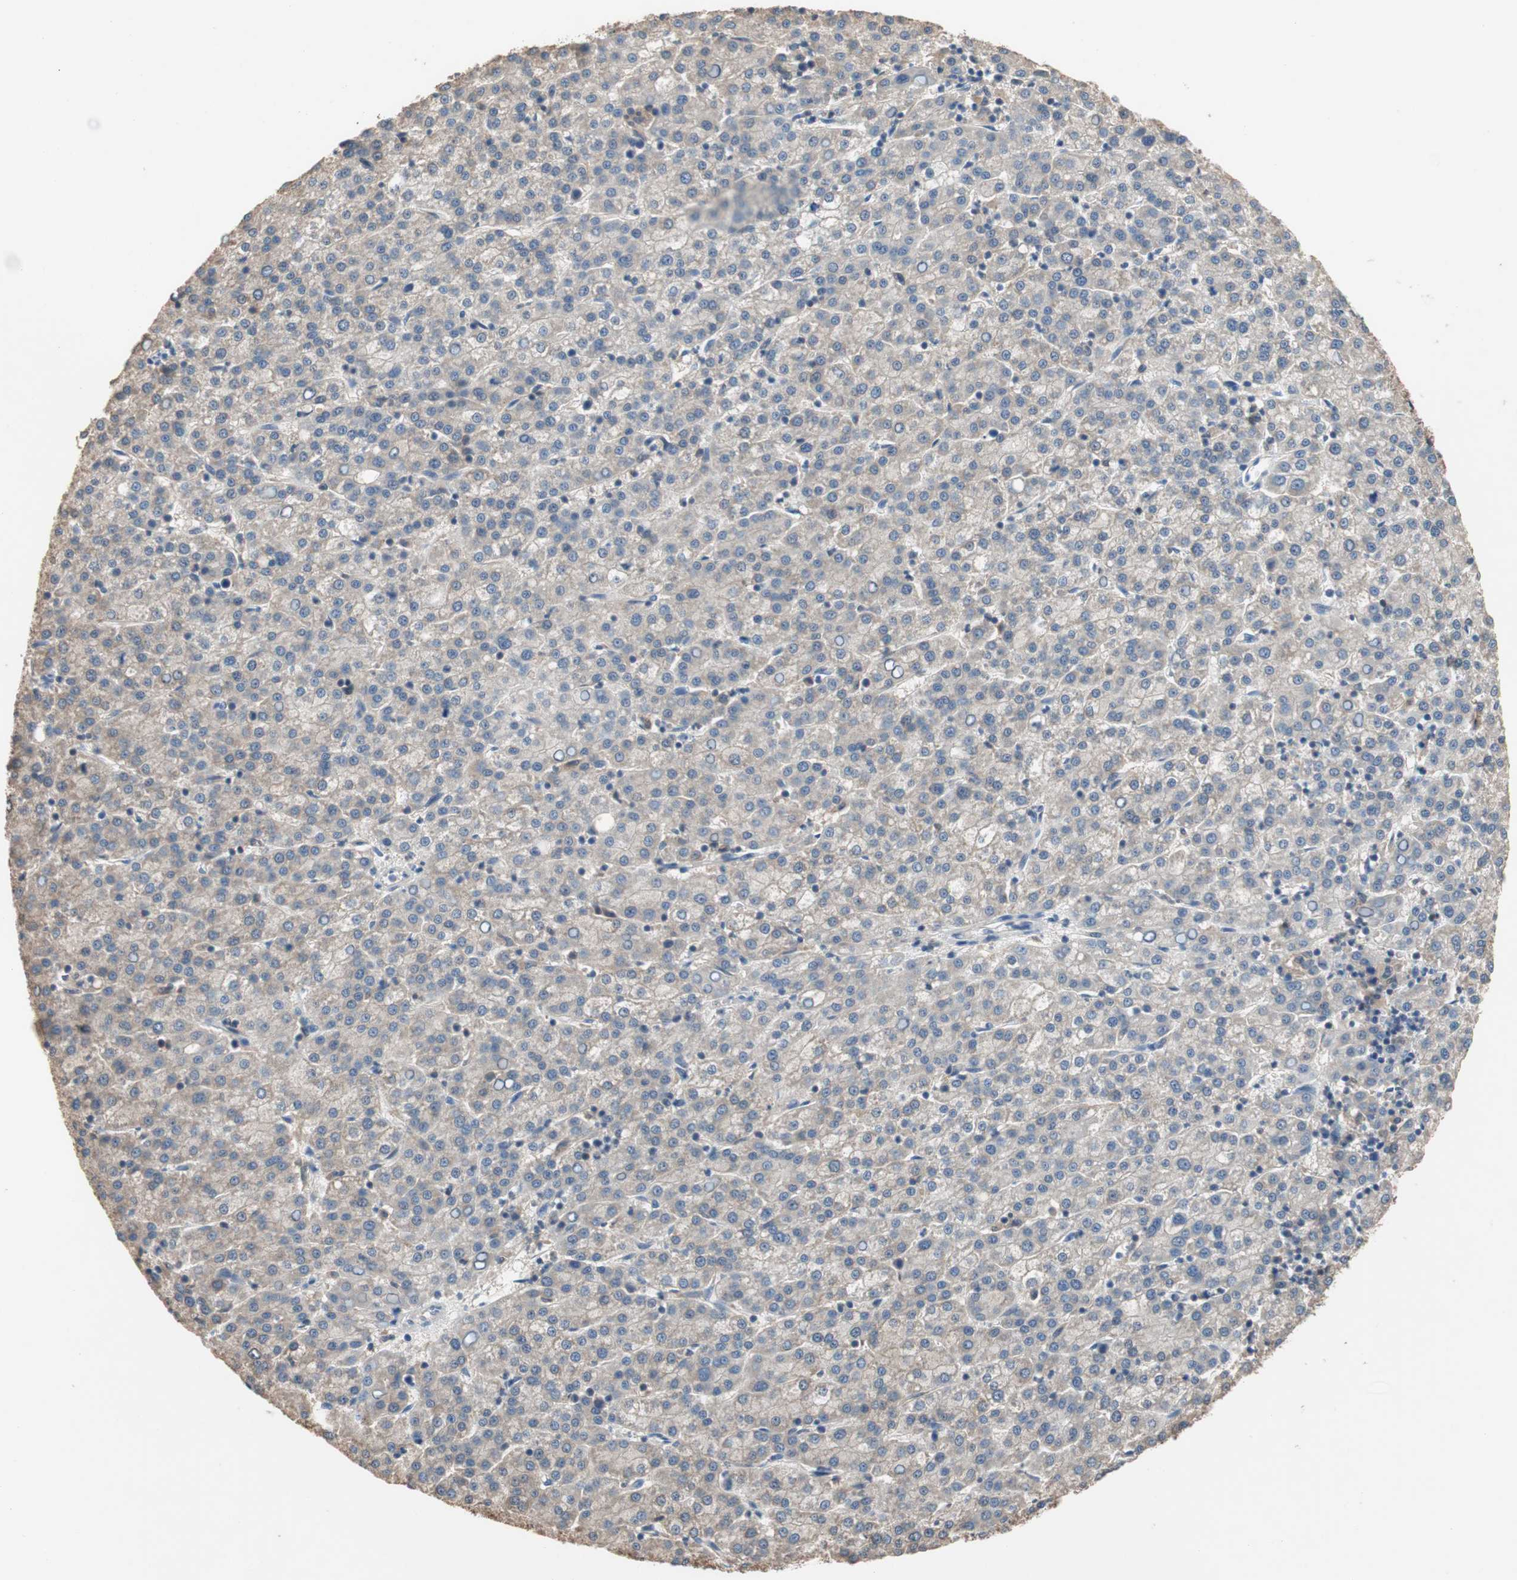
{"staining": {"intensity": "weak", "quantity": "<25%", "location": "cytoplasmic/membranous"}, "tissue": "liver cancer", "cell_type": "Tumor cells", "image_type": "cancer", "snomed": [{"axis": "morphology", "description": "Carcinoma, Hepatocellular, NOS"}, {"axis": "topography", "description": "Liver"}], "caption": "Tumor cells show no significant expression in liver hepatocellular carcinoma. Brightfield microscopy of immunohistochemistry stained with DAB (3,3'-diaminobenzidine) (brown) and hematoxylin (blue), captured at high magnification.", "gene": "ADAP1", "patient": {"sex": "female", "age": 58}}